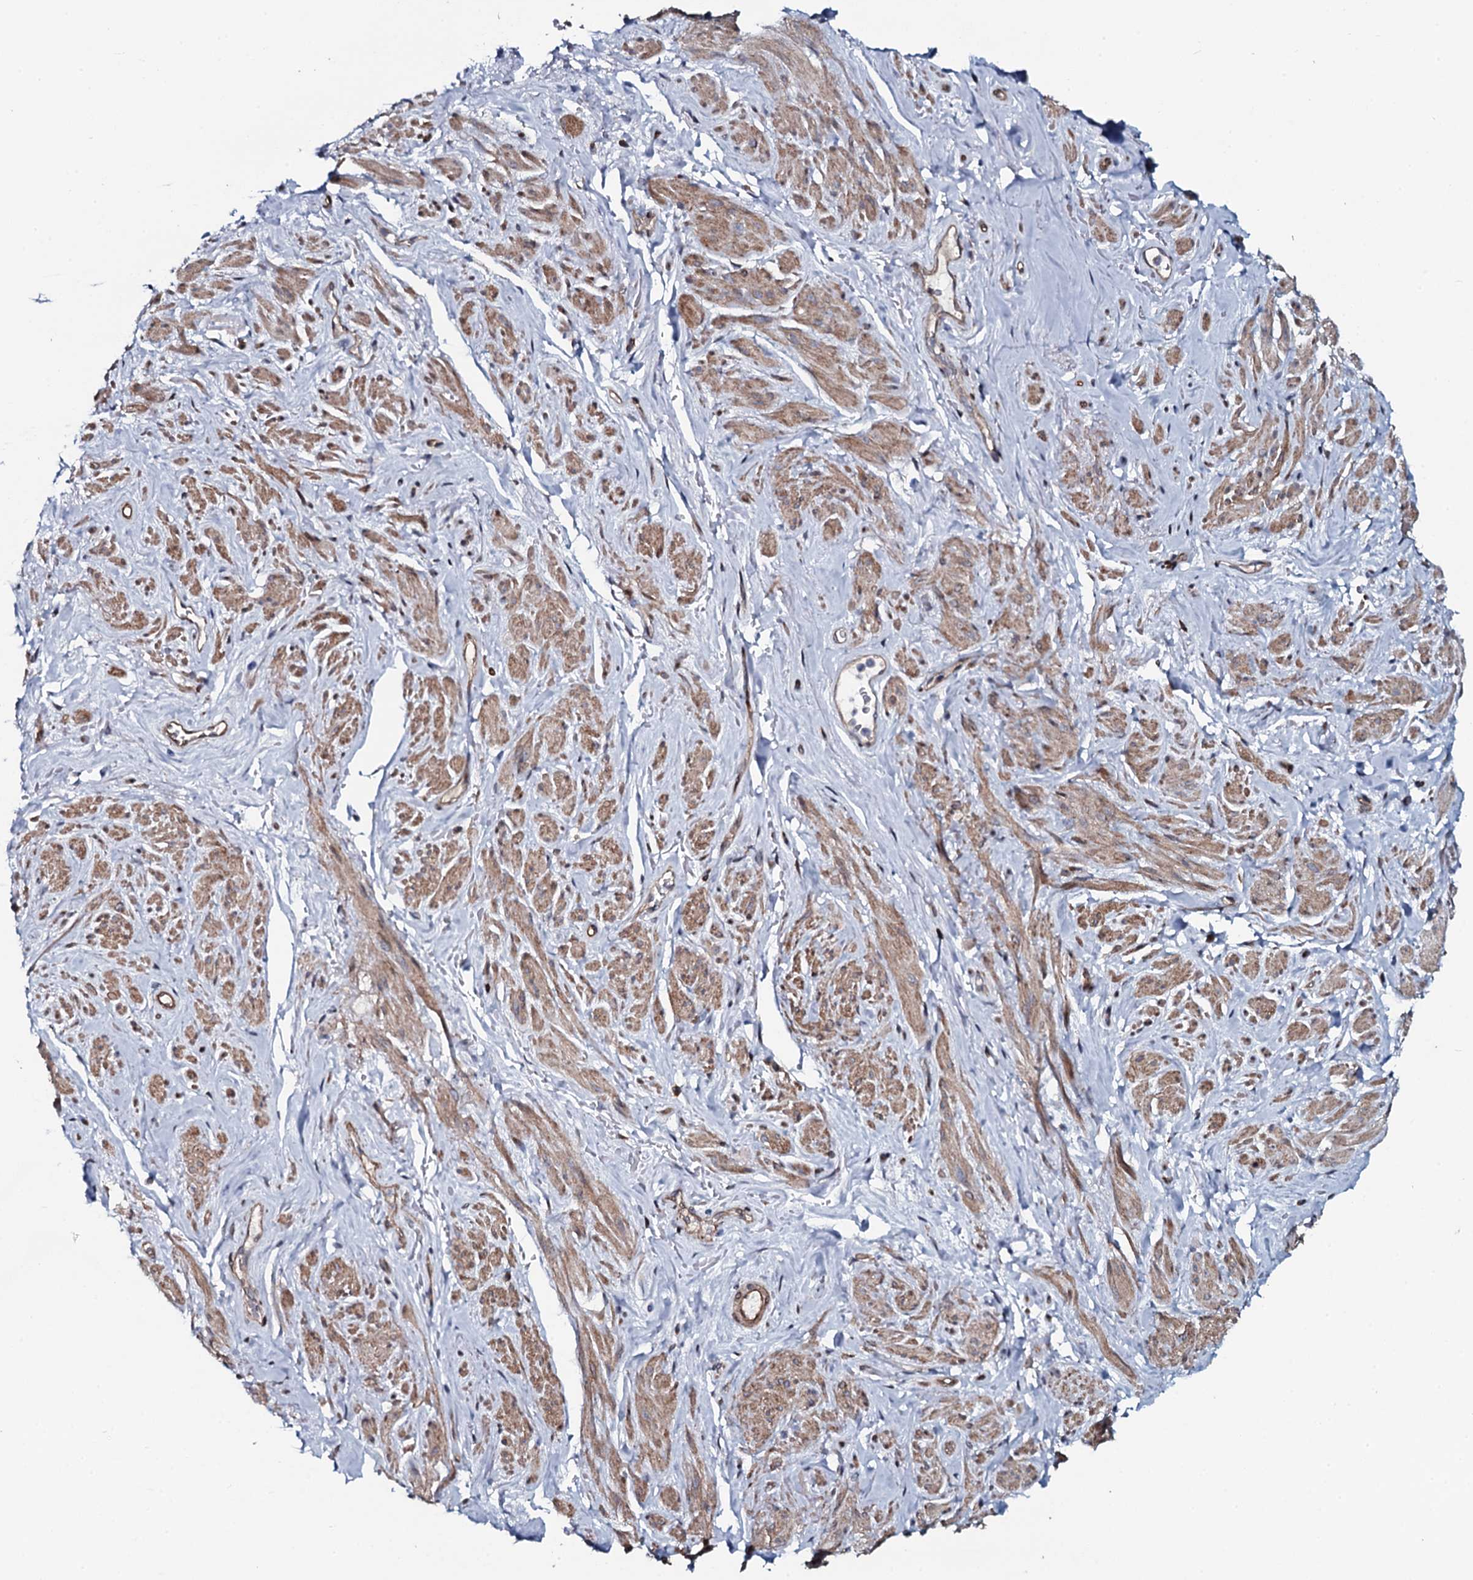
{"staining": {"intensity": "moderate", "quantity": "25%-75%", "location": "cytoplasmic/membranous,nuclear"}, "tissue": "smooth muscle", "cell_type": "Smooth muscle cells", "image_type": "normal", "snomed": [{"axis": "morphology", "description": "Normal tissue, NOS"}, {"axis": "topography", "description": "Smooth muscle"}, {"axis": "topography", "description": "Peripheral nerve tissue"}], "caption": "A photomicrograph of human smooth muscle stained for a protein displays moderate cytoplasmic/membranous,nuclear brown staining in smooth muscle cells.", "gene": "KCTD4", "patient": {"sex": "male", "age": 69}}